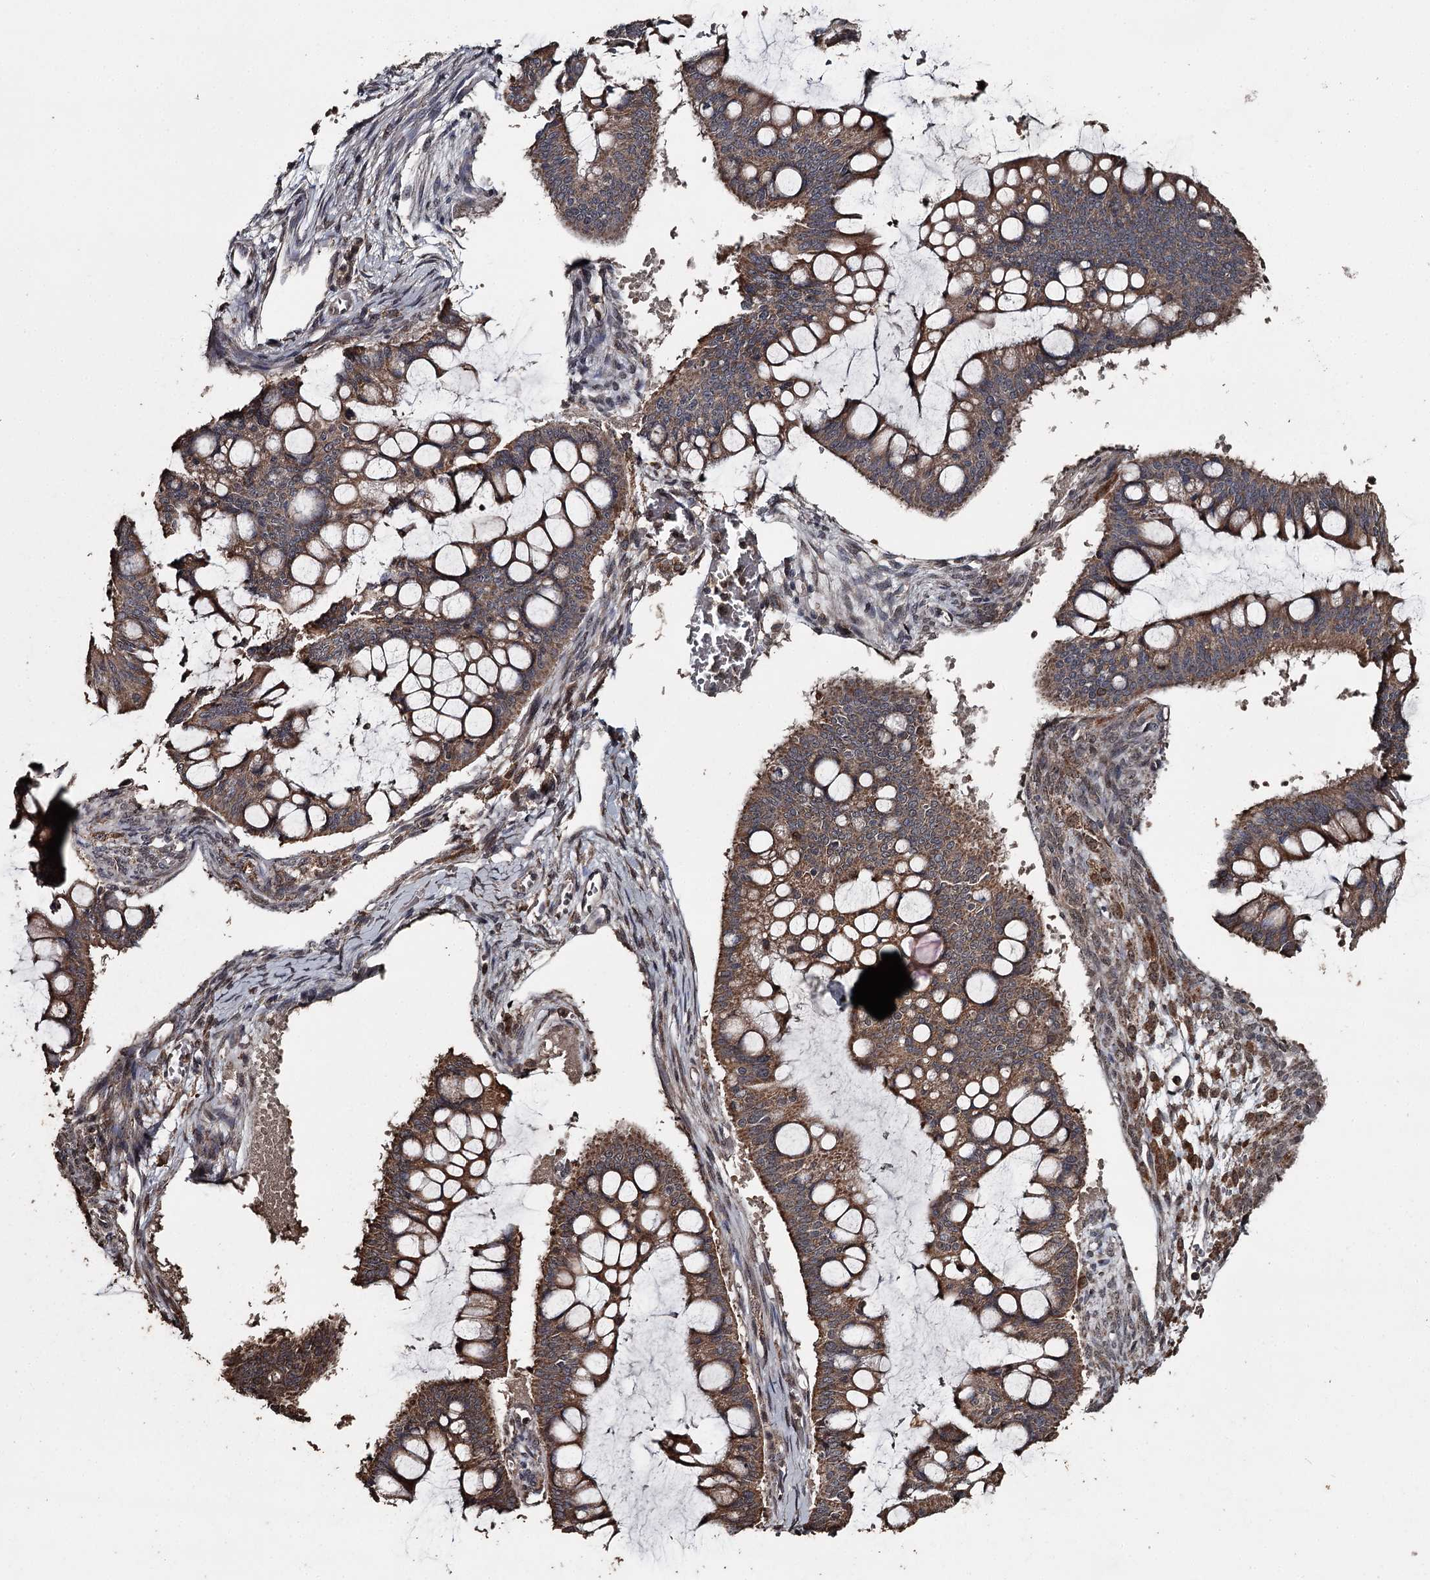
{"staining": {"intensity": "moderate", "quantity": ">75%", "location": "cytoplasmic/membranous"}, "tissue": "ovarian cancer", "cell_type": "Tumor cells", "image_type": "cancer", "snomed": [{"axis": "morphology", "description": "Cystadenocarcinoma, mucinous, NOS"}, {"axis": "topography", "description": "Ovary"}], "caption": "Mucinous cystadenocarcinoma (ovarian) was stained to show a protein in brown. There is medium levels of moderate cytoplasmic/membranous staining in approximately >75% of tumor cells.", "gene": "WIPI1", "patient": {"sex": "female", "age": 73}}